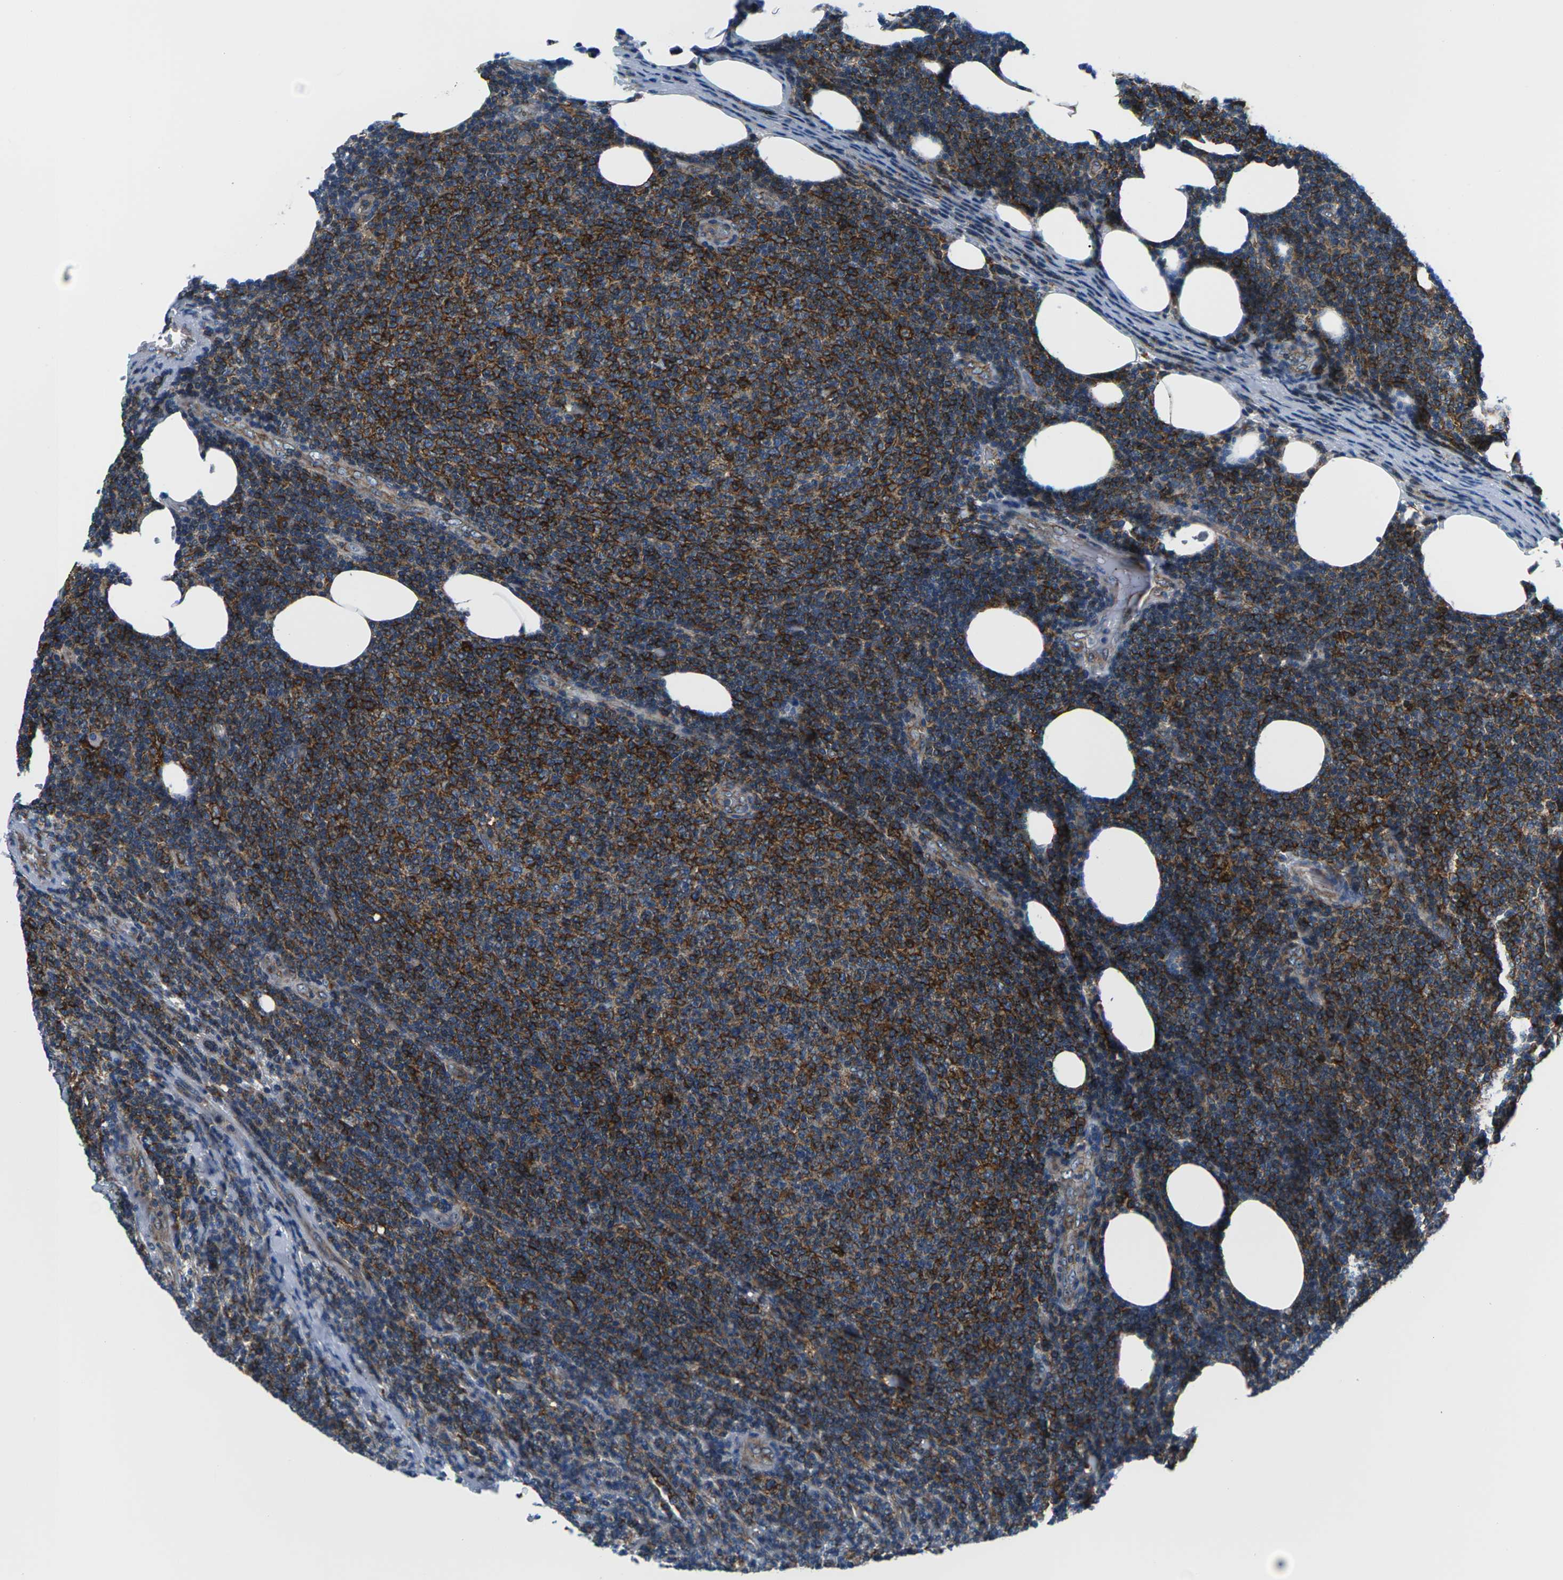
{"staining": {"intensity": "strong", "quantity": ">75%", "location": "cytoplasmic/membranous"}, "tissue": "lymphoma", "cell_type": "Tumor cells", "image_type": "cancer", "snomed": [{"axis": "morphology", "description": "Malignant lymphoma, non-Hodgkin's type, Low grade"}, {"axis": "topography", "description": "Lymph node"}], "caption": "Lymphoma tissue exhibits strong cytoplasmic/membranous positivity in about >75% of tumor cells, visualized by immunohistochemistry.", "gene": "SOCS4", "patient": {"sex": "male", "age": 66}}